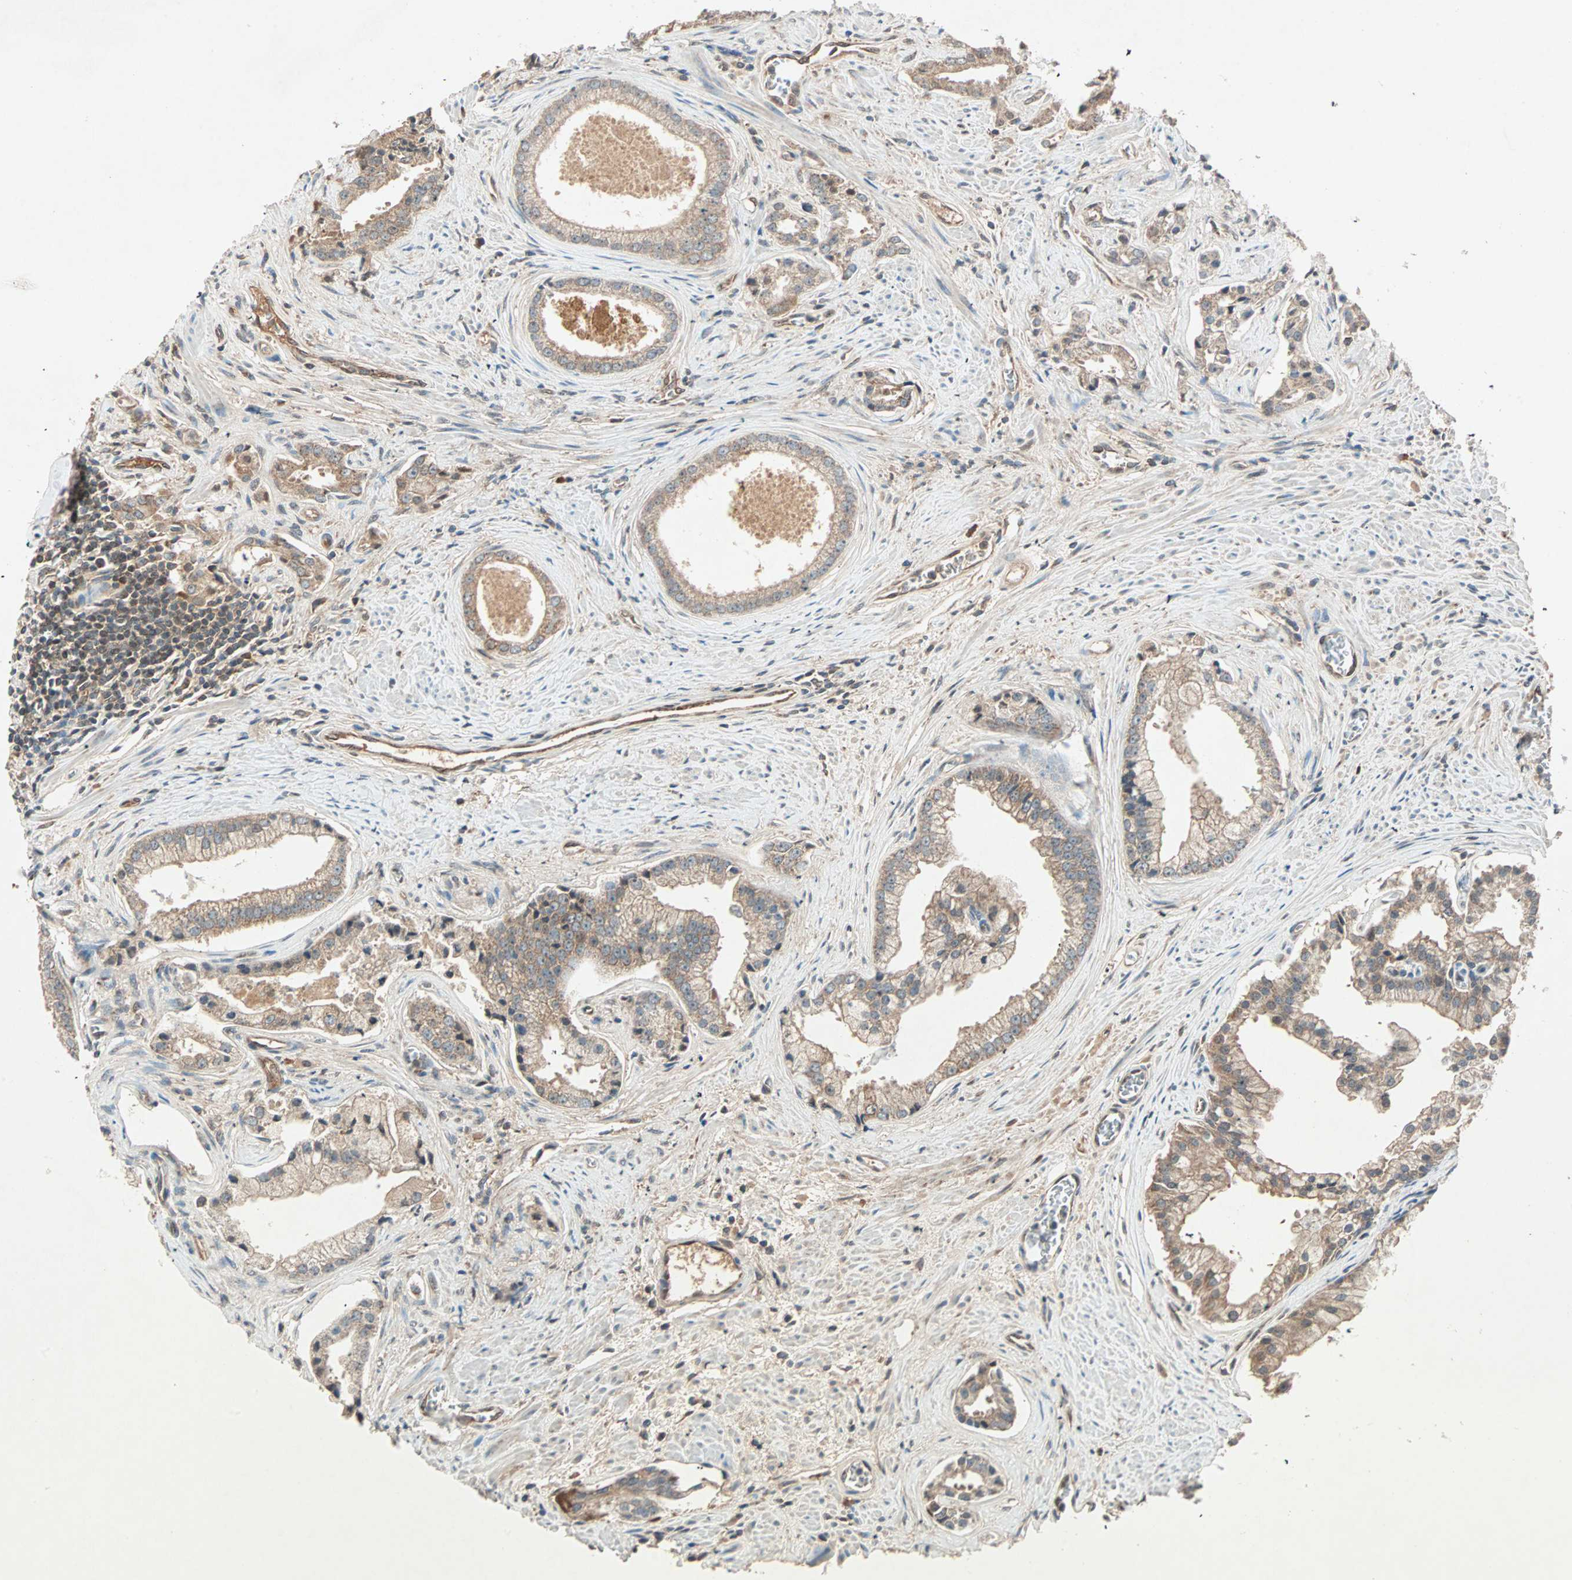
{"staining": {"intensity": "moderate", "quantity": ">75%", "location": "cytoplasmic/membranous"}, "tissue": "prostate cancer", "cell_type": "Tumor cells", "image_type": "cancer", "snomed": [{"axis": "morphology", "description": "Adenocarcinoma, High grade"}, {"axis": "topography", "description": "Prostate"}], "caption": "Immunohistochemistry staining of prostate cancer, which shows medium levels of moderate cytoplasmic/membranous expression in approximately >75% of tumor cells indicating moderate cytoplasmic/membranous protein expression. The staining was performed using DAB (3,3'-diaminobenzidine) (brown) for protein detection and nuclei were counterstained in hematoxylin (blue).", "gene": "MAPK1", "patient": {"sex": "male", "age": 67}}